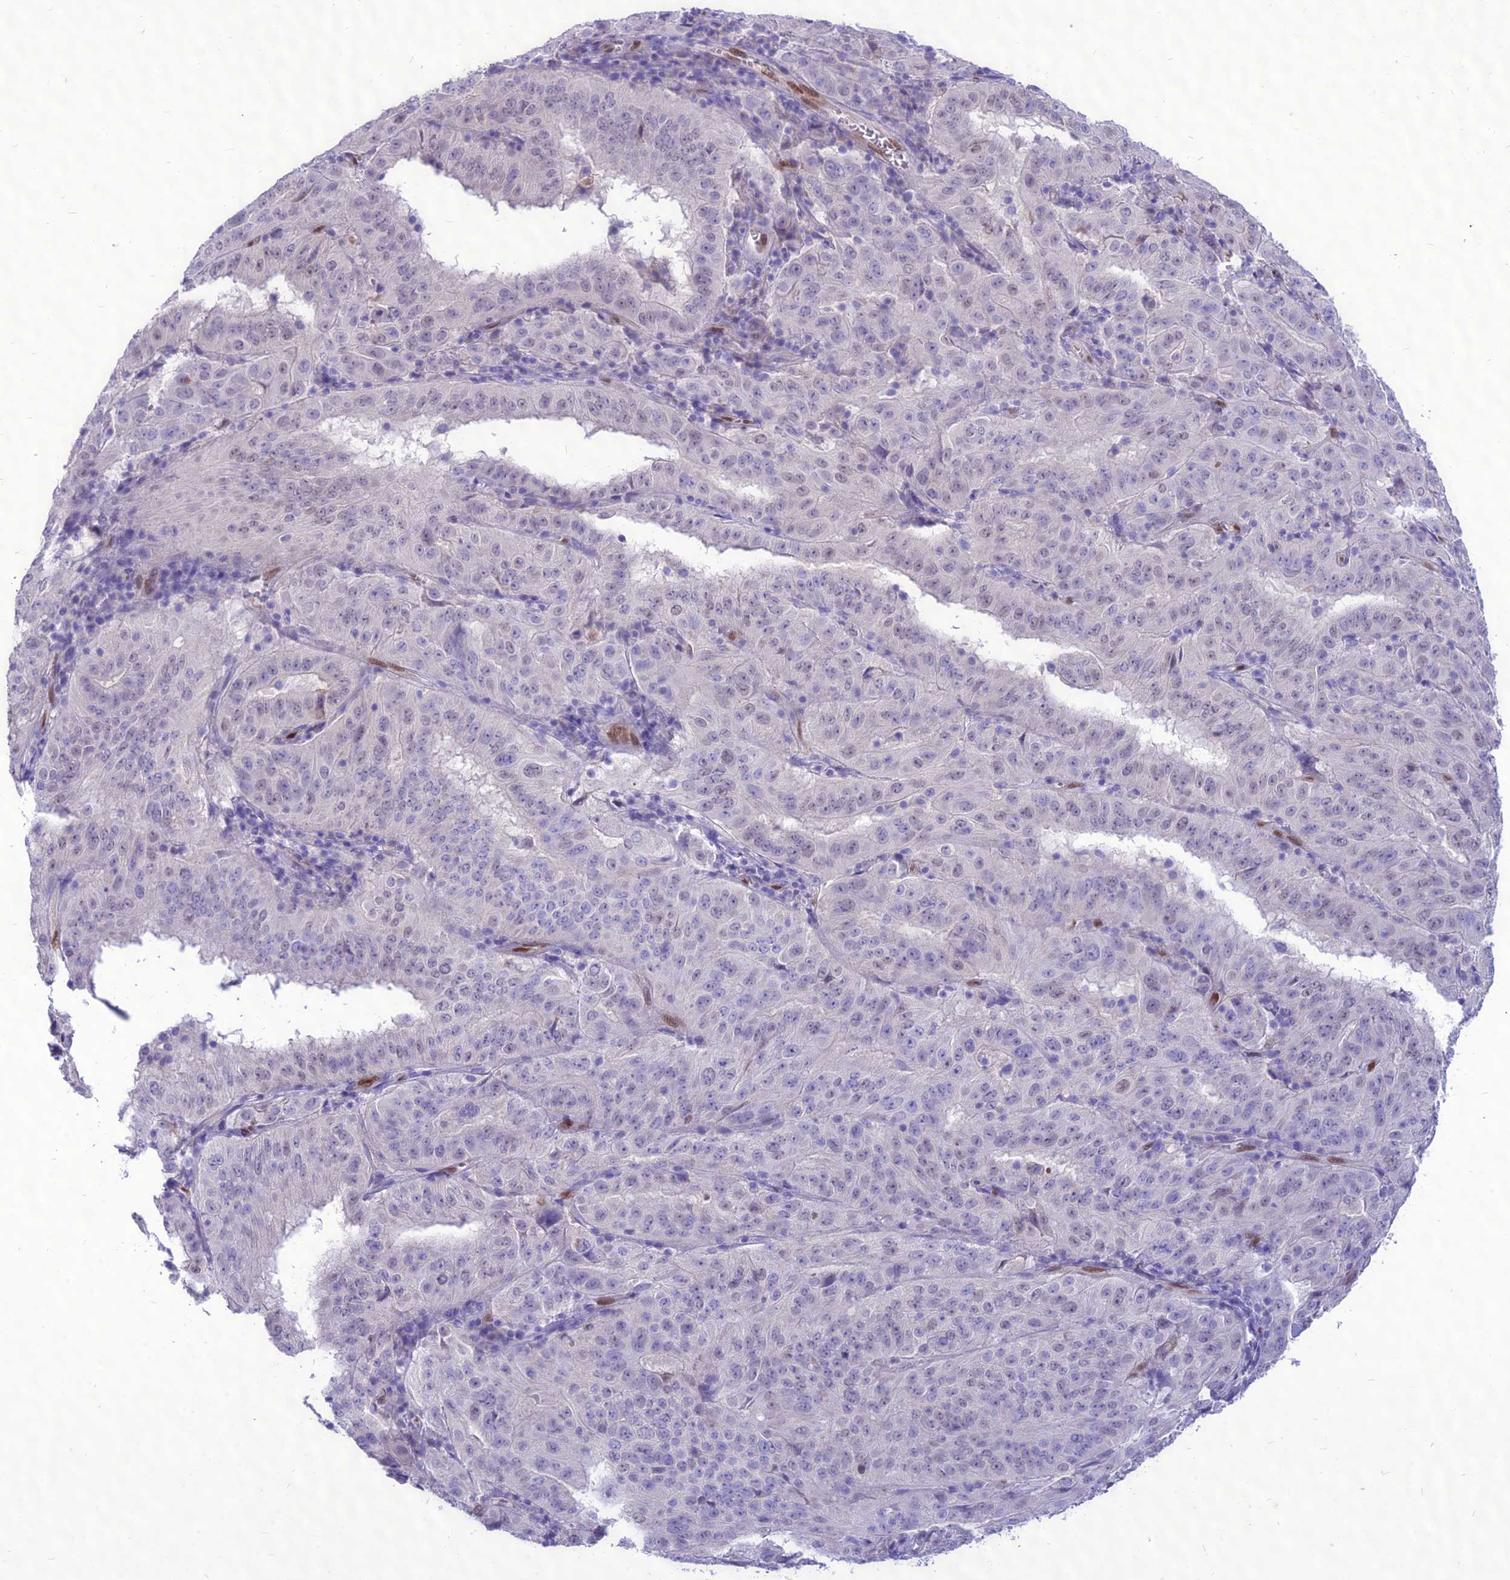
{"staining": {"intensity": "negative", "quantity": "none", "location": "none"}, "tissue": "pancreatic cancer", "cell_type": "Tumor cells", "image_type": "cancer", "snomed": [{"axis": "morphology", "description": "Adenocarcinoma, NOS"}, {"axis": "topography", "description": "Pancreas"}], "caption": "Pancreatic cancer (adenocarcinoma) was stained to show a protein in brown. There is no significant positivity in tumor cells. (Immunohistochemistry, brightfield microscopy, high magnification).", "gene": "NOVA2", "patient": {"sex": "male", "age": 63}}